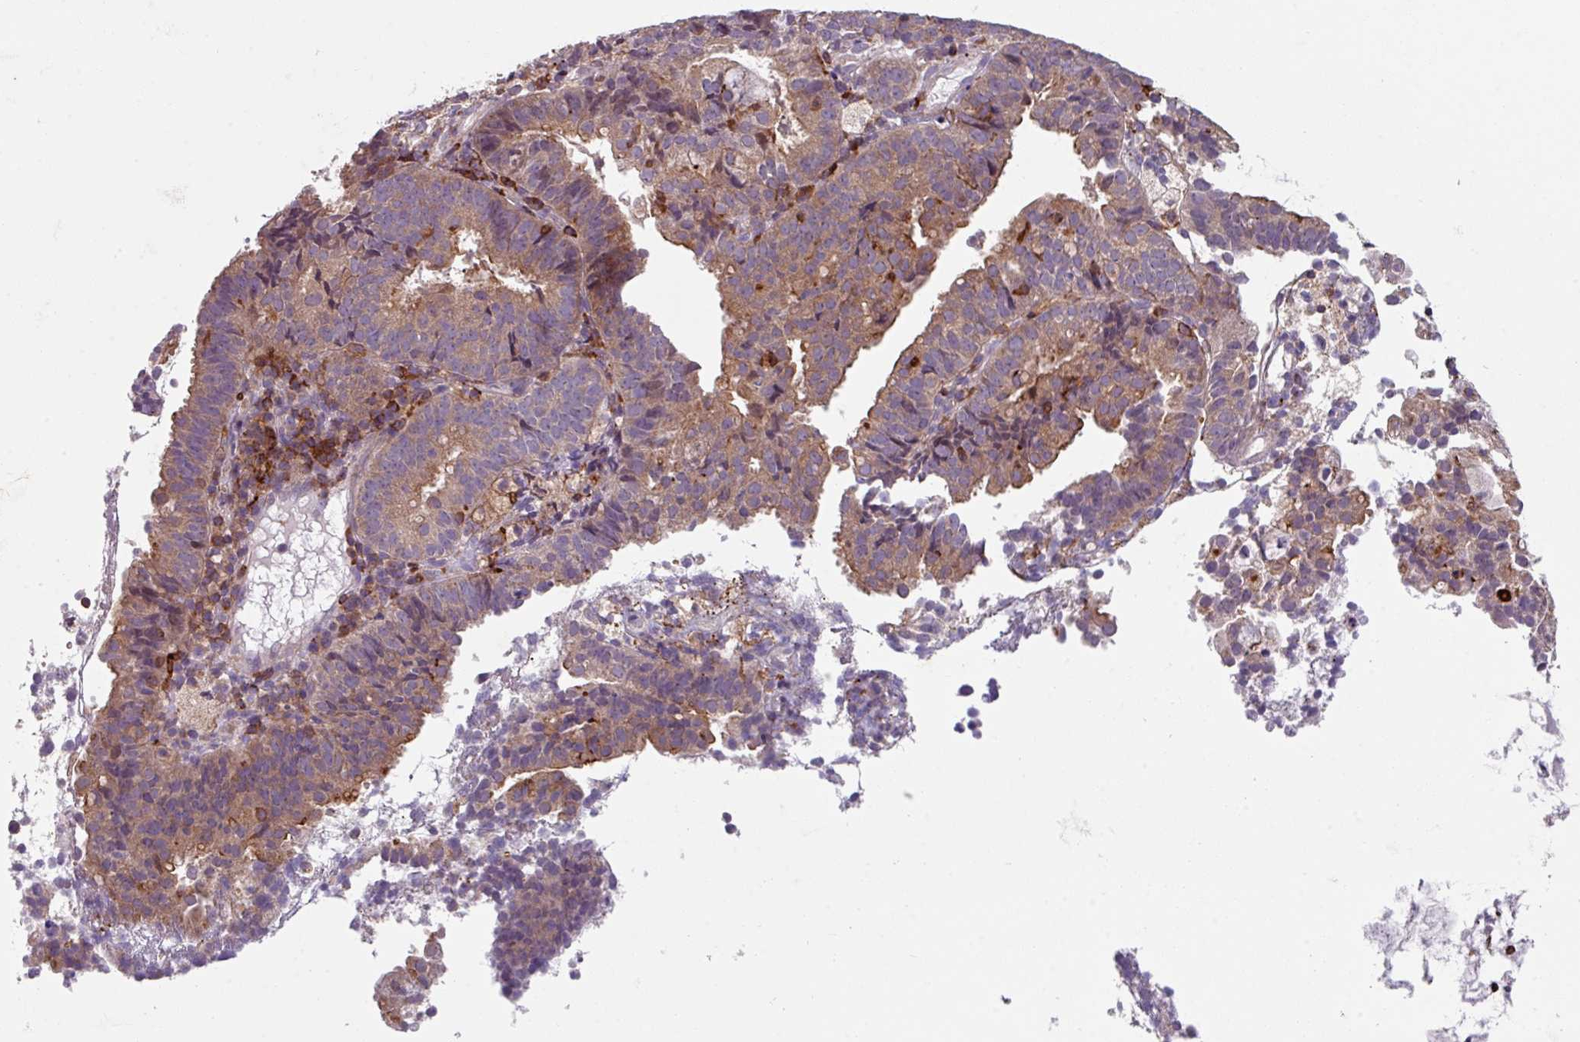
{"staining": {"intensity": "moderate", "quantity": ">75%", "location": "cytoplasmic/membranous"}, "tissue": "endometrial cancer", "cell_type": "Tumor cells", "image_type": "cancer", "snomed": [{"axis": "morphology", "description": "Adenocarcinoma, NOS"}, {"axis": "topography", "description": "Endometrium"}], "caption": "About >75% of tumor cells in human endometrial cancer reveal moderate cytoplasmic/membranous protein expression as visualized by brown immunohistochemical staining.", "gene": "NEDD9", "patient": {"sex": "female", "age": 80}}